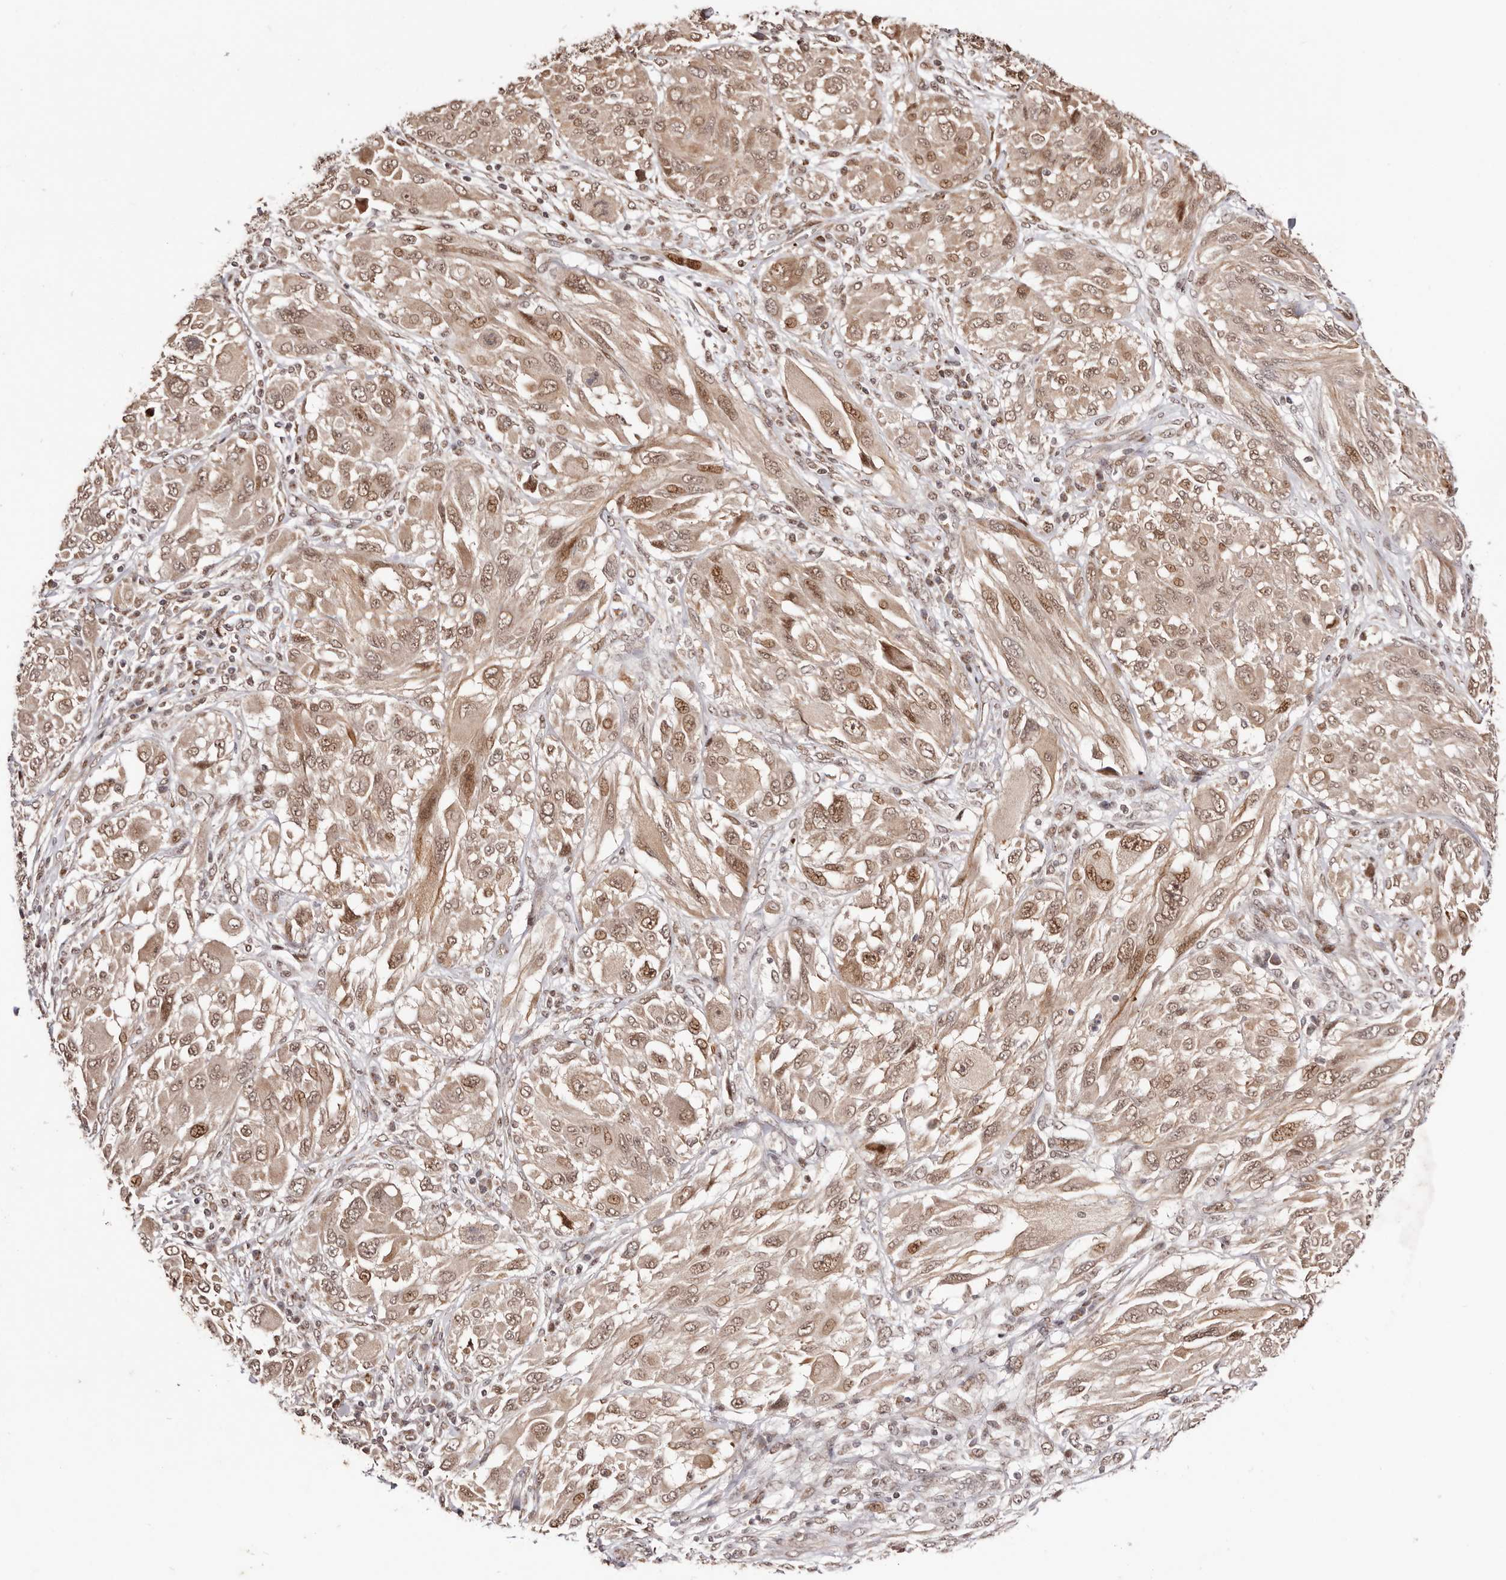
{"staining": {"intensity": "weak", "quantity": ">75%", "location": "cytoplasmic/membranous,nuclear"}, "tissue": "melanoma", "cell_type": "Tumor cells", "image_type": "cancer", "snomed": [{"axis": "morphology", "description": "Malignant melanoma, NOS"}, {"axis": "topography", "description": "Skin"}], "caption": "IHC staining of melanoma, which reveals low levels of weak cytoplasmic/membranous and nuclear staining in approximately >75% of tumor cells indicating weak cytoplasmic/membranous and nuclear protein staining. The staining was performed using DAB (3,3'-diaminobenzidine) (brown) for protein detection and nuclei were counterstained in hematoxylin (blue).", "gene": "HIVEP3", "patient": {"sex": "female", "age": 91}}